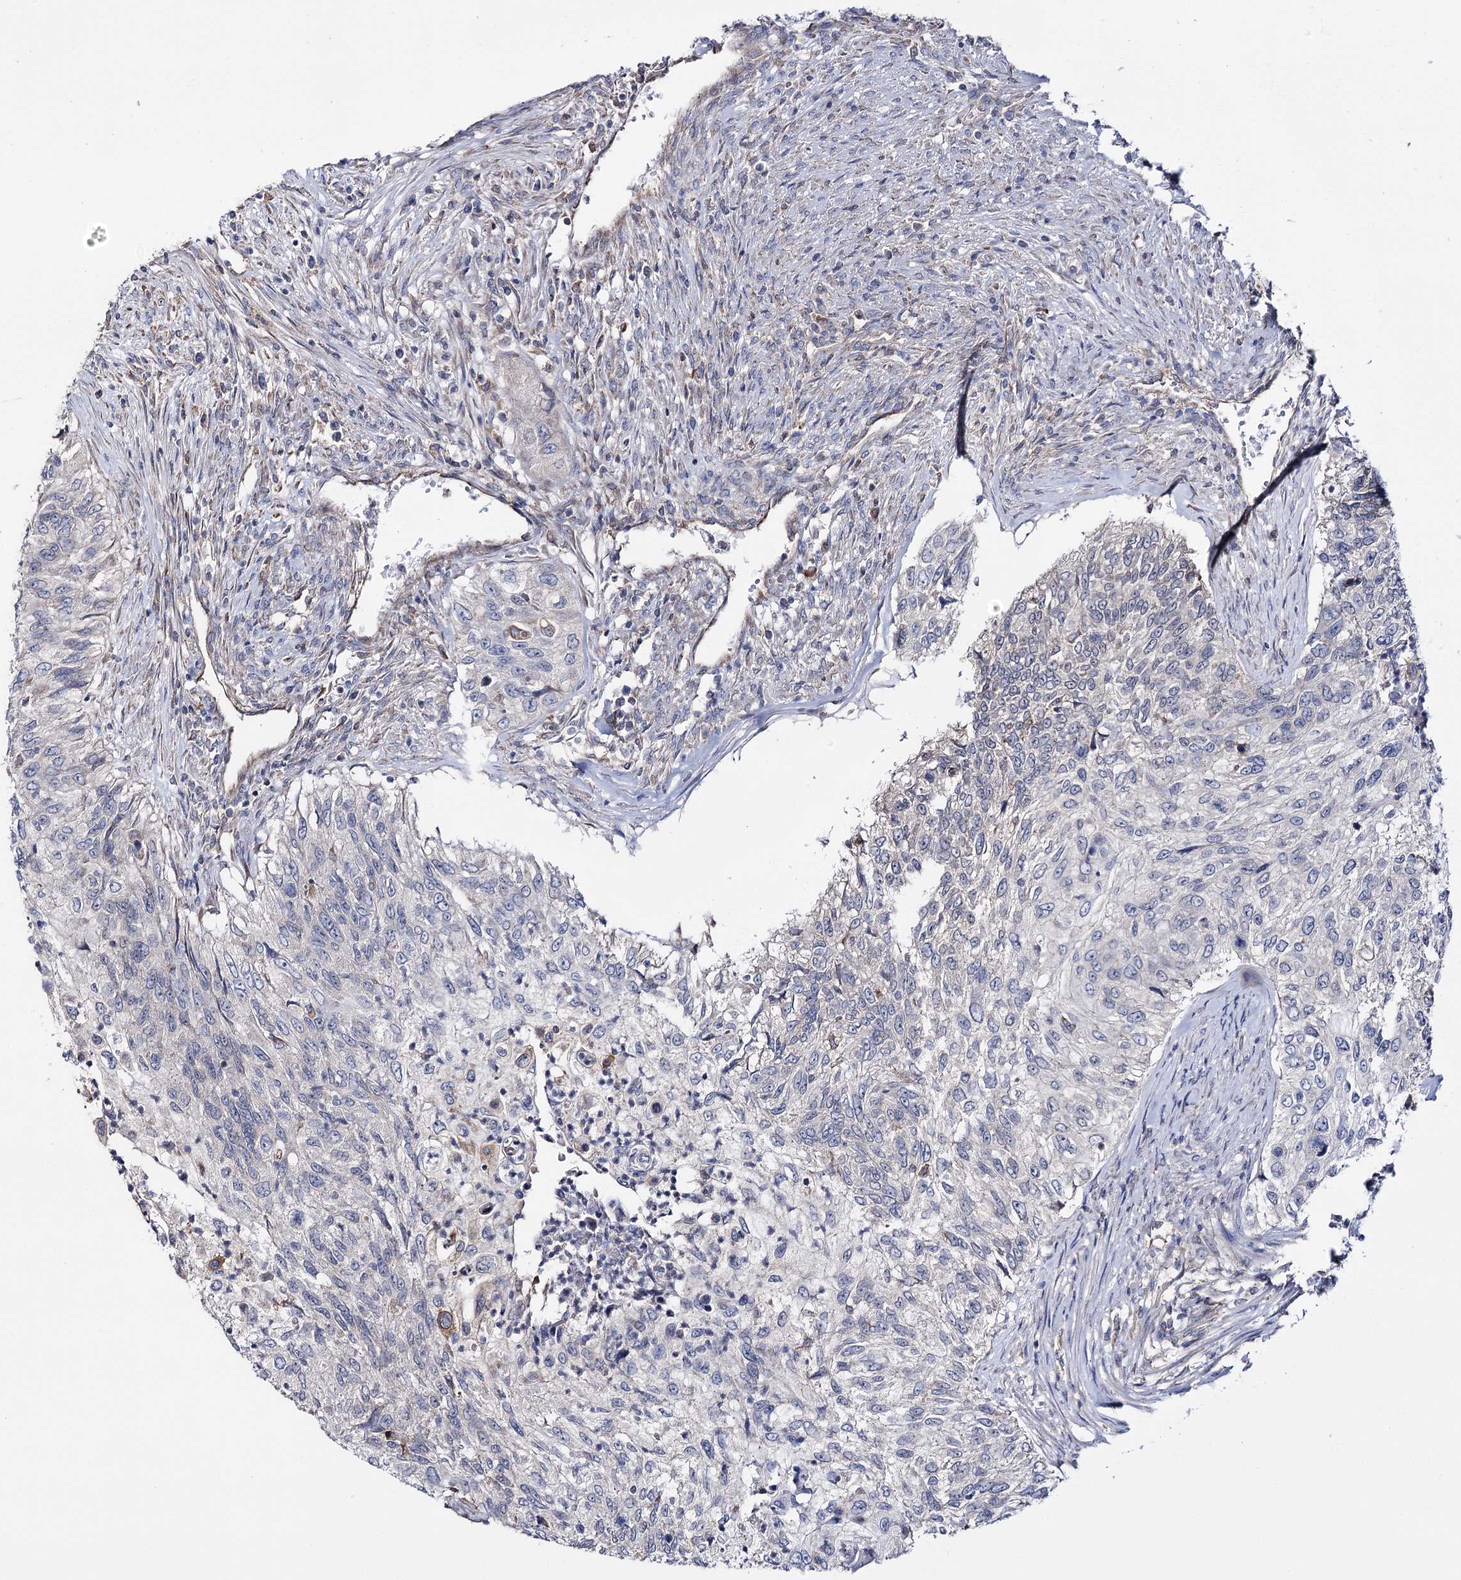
{"staining": {"intensity": "negative", "quantity": "none", "location": "none"}, "tissue": "urothelial cancer", "cell_type": "Tumor cells", "image_type": "cancer", "snomed": [{"axis": "morphology", "description": "Urothelial carcinoma, High grade"}, {"axis": "topography", "description": "Urinary bladder"}], "caption": "Human urothelial carcinoma (high-grade) stained for a protein using immunohistochemistry displays no positivity in tumor cells.", "gene": "PTER", "patient": {"sex": "female", "age": 60}}